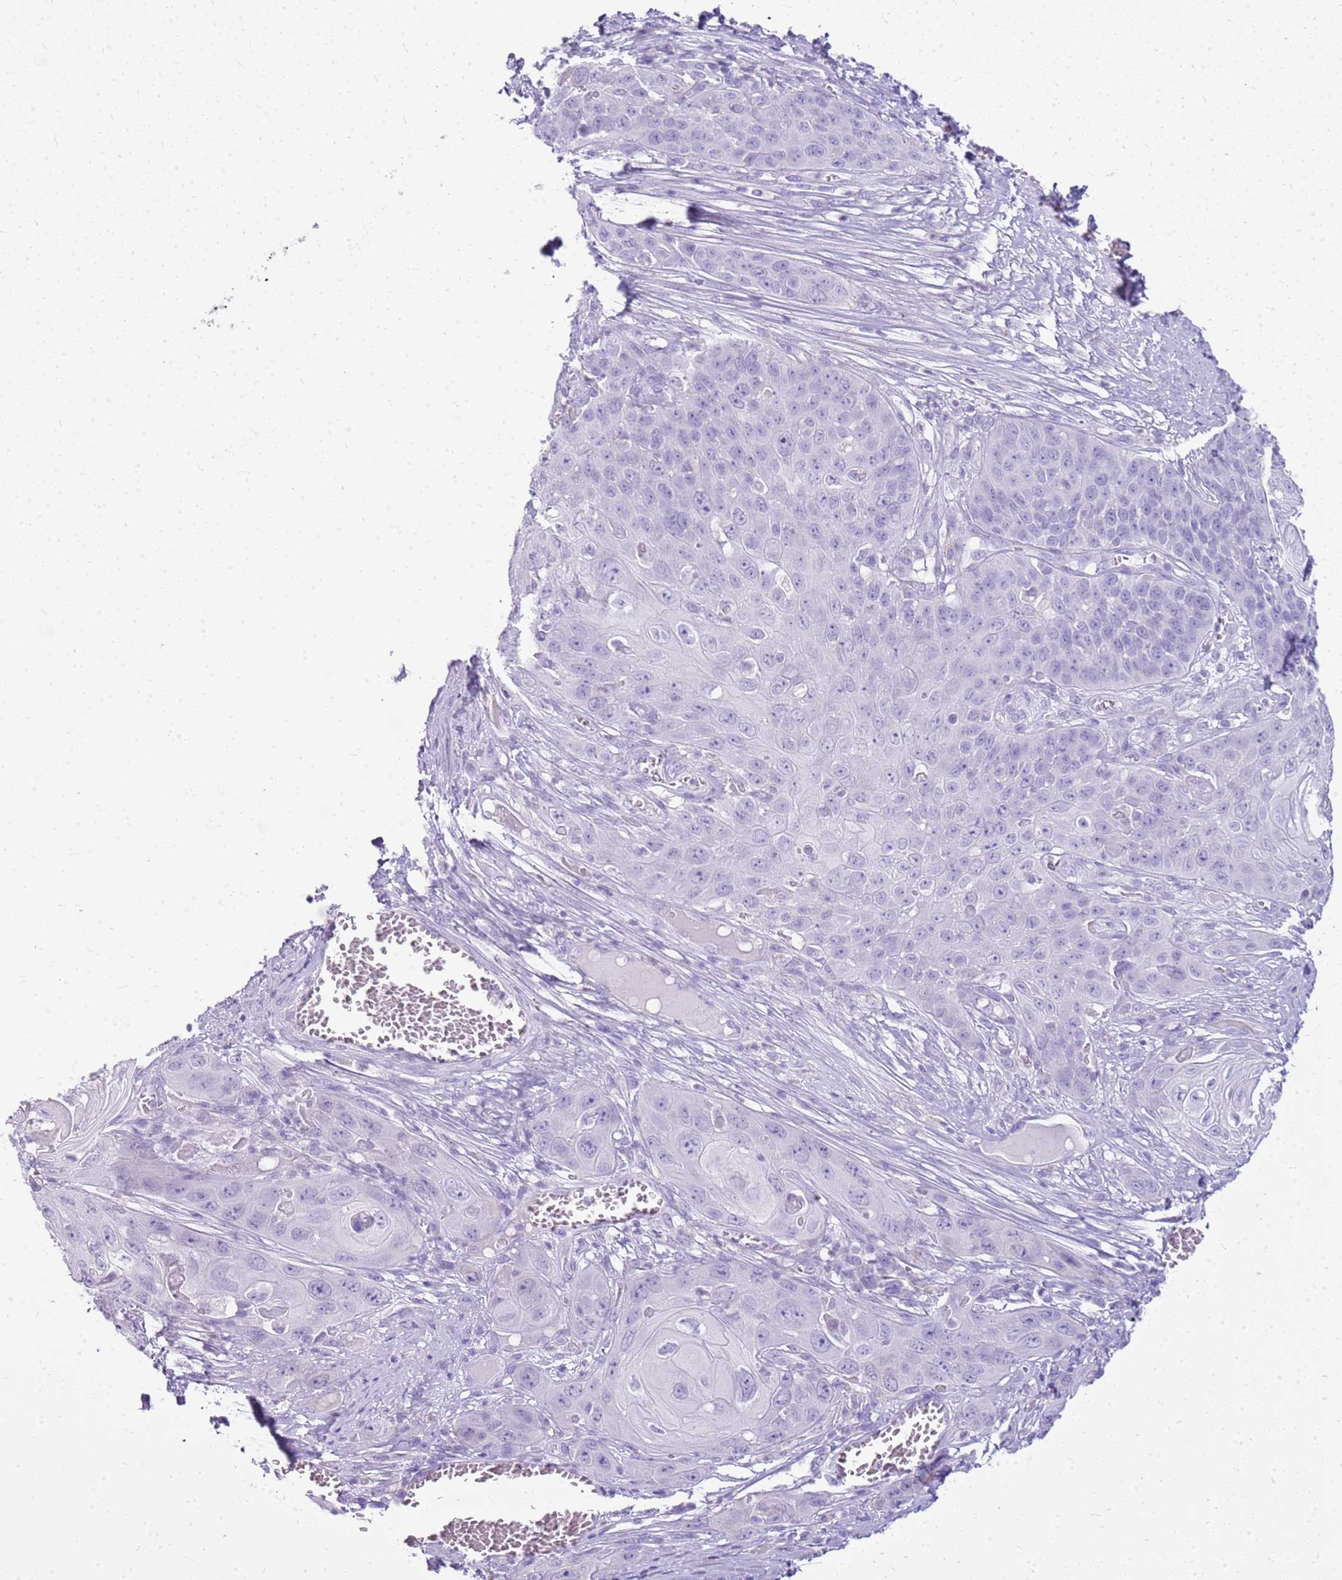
{"staining": {"intensity": "negative", "quantity": "none", "location": "none"}, "tissue": "skin cancer", "cell_type": "Tumor cells", "image_type": "cancer", "snomed": [{"axis": "morphology", "description": "Squamous cell carcinoma, NOS"}, {"axis": "topography", "description": "Skin"}], "caption": "IHC of human skin cancer (squamous cell carcinoma) reveals no positivity in tumor cells.", "gene": "SULT1E1", "patient": {"sex": "male", "age": 55}}